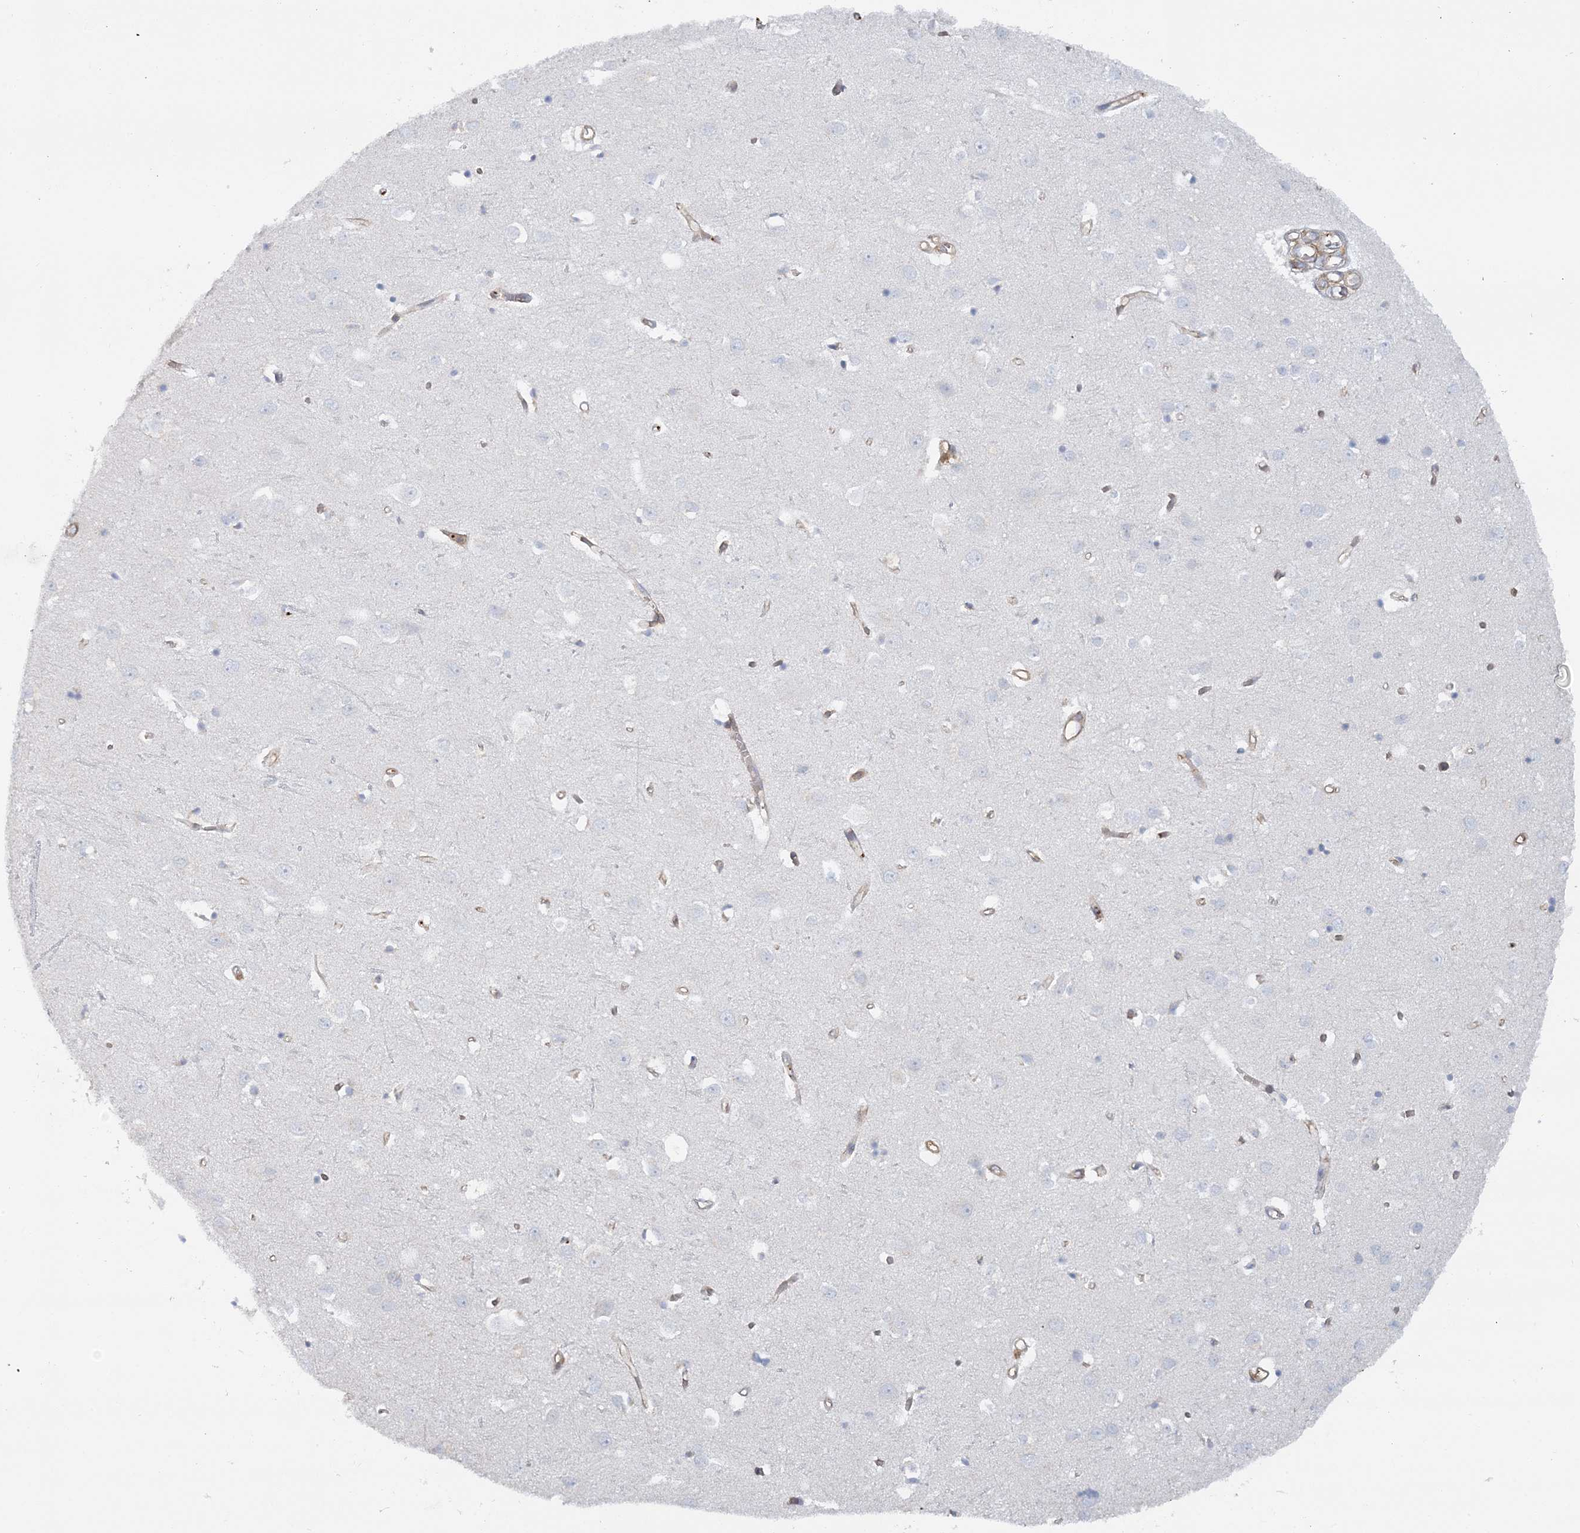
{"staining": {"intensity": "weak", "quantity": ">75%", "location": "cytoplasmic/membranous"}, "tissue": "cerebral cortex", "cell_type": "Endothelial cells", "image_type": "normal", "snomed": [{"axis": "morphology", "description": "Normal tissue, NOS"}, {"axis": "topography", "description": "Cerebral cortex"}], "caption": "This is a photomicrograph of immunohistochemistry staining of benign cerebral cortex, which shows weak positivity in the cytoplasmic/membranous of endothelial cells.", "gene": "CUEDC2", "patient": {"sex": "female", "age": 64}}